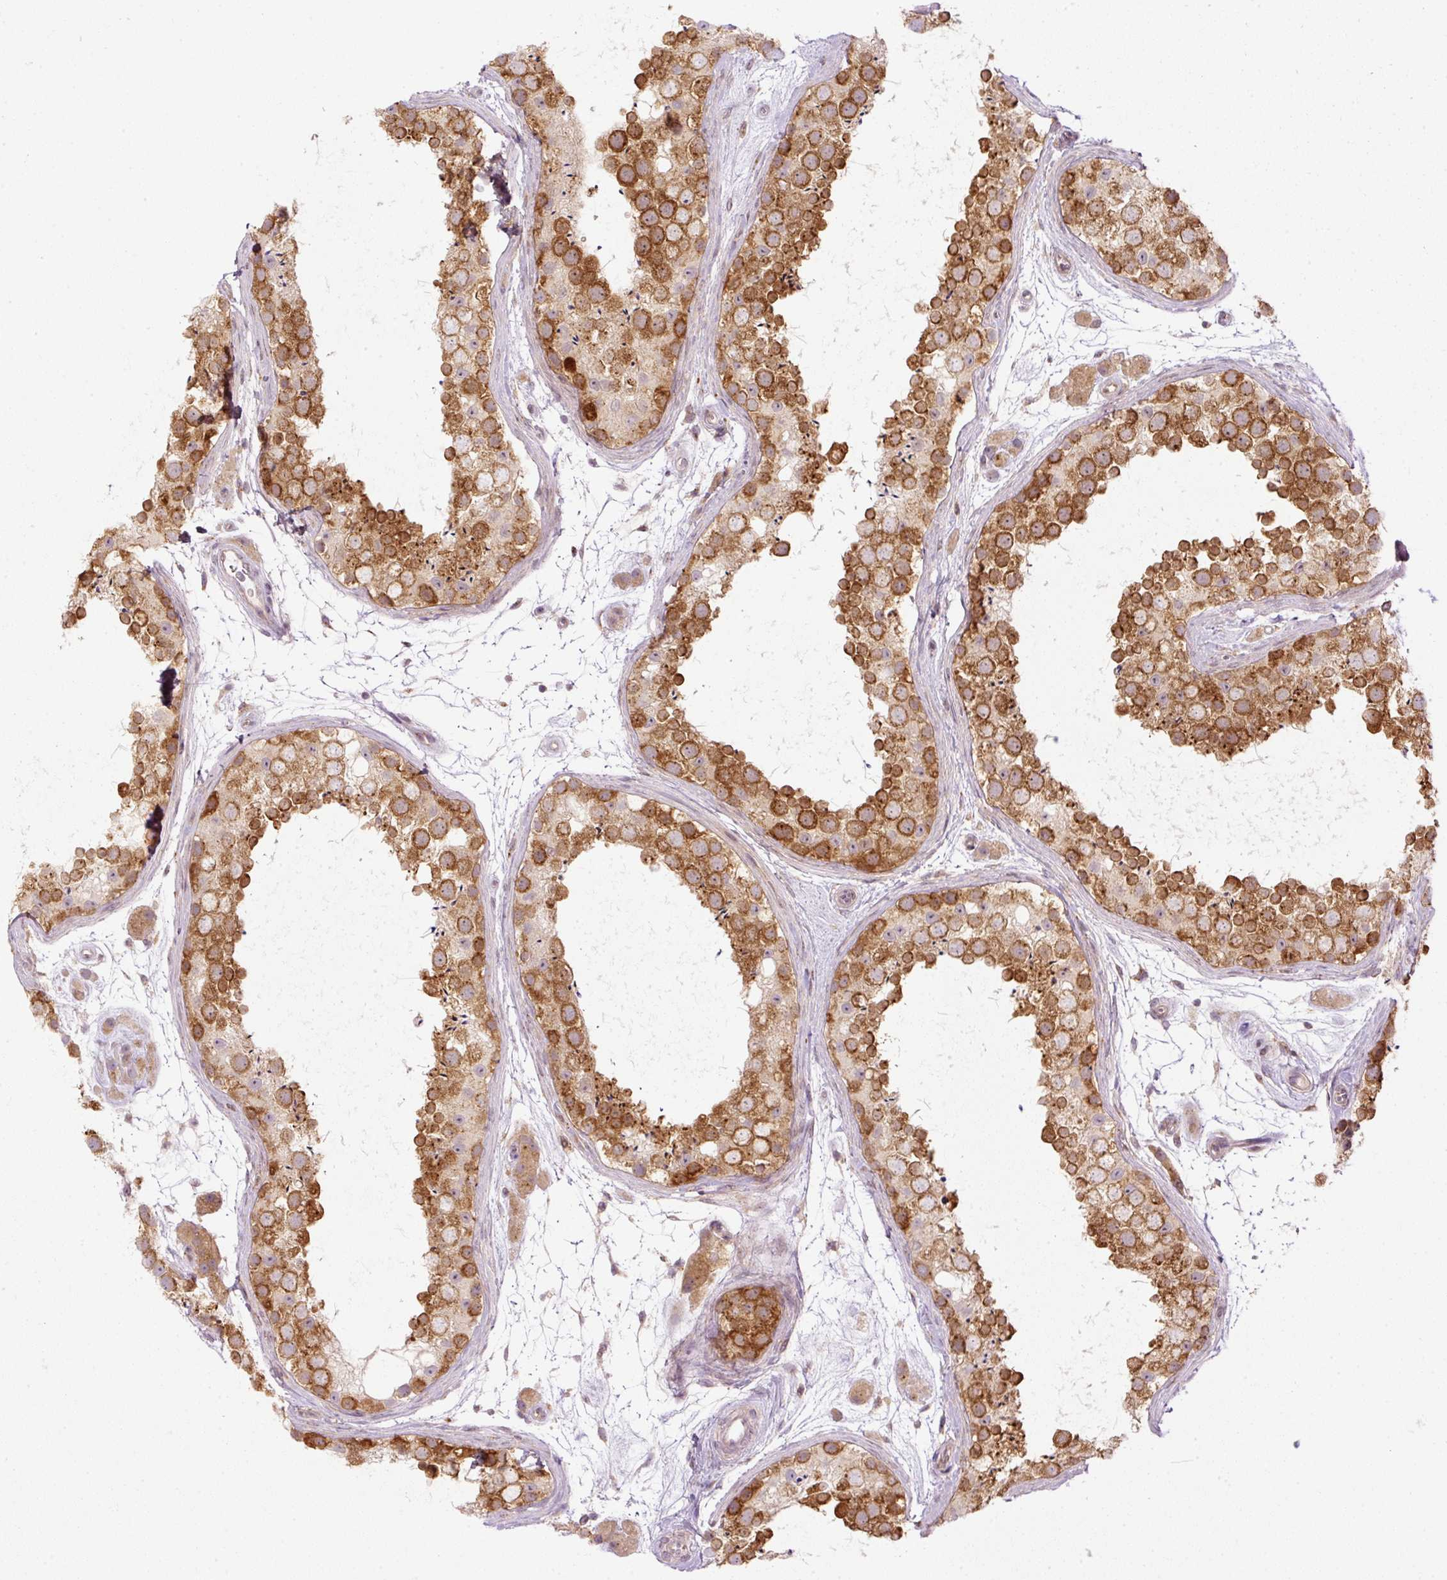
{"staining": {"intensity": "strong", "quantity": "25%-75%", "location": "cytoplasmic/membranous"}, "tissue": "testis", "cell_type": "Cells in seminiferous ducts", "image_type": "normal", "snomed": [{"axis": "morphology", "description": "Normal tissue, NOS"}, {"axis": "topography", "description": "Testis"}], "caption": "This micrograph exhibits immunohistochemistry staining of benign testis, with high strong cytoplasmic/membranous staining in approximately 25%-75% of cells in seminiferous ducts.", "gene": "MZT2A", "patient": {"sex": "male", "age": 41}}